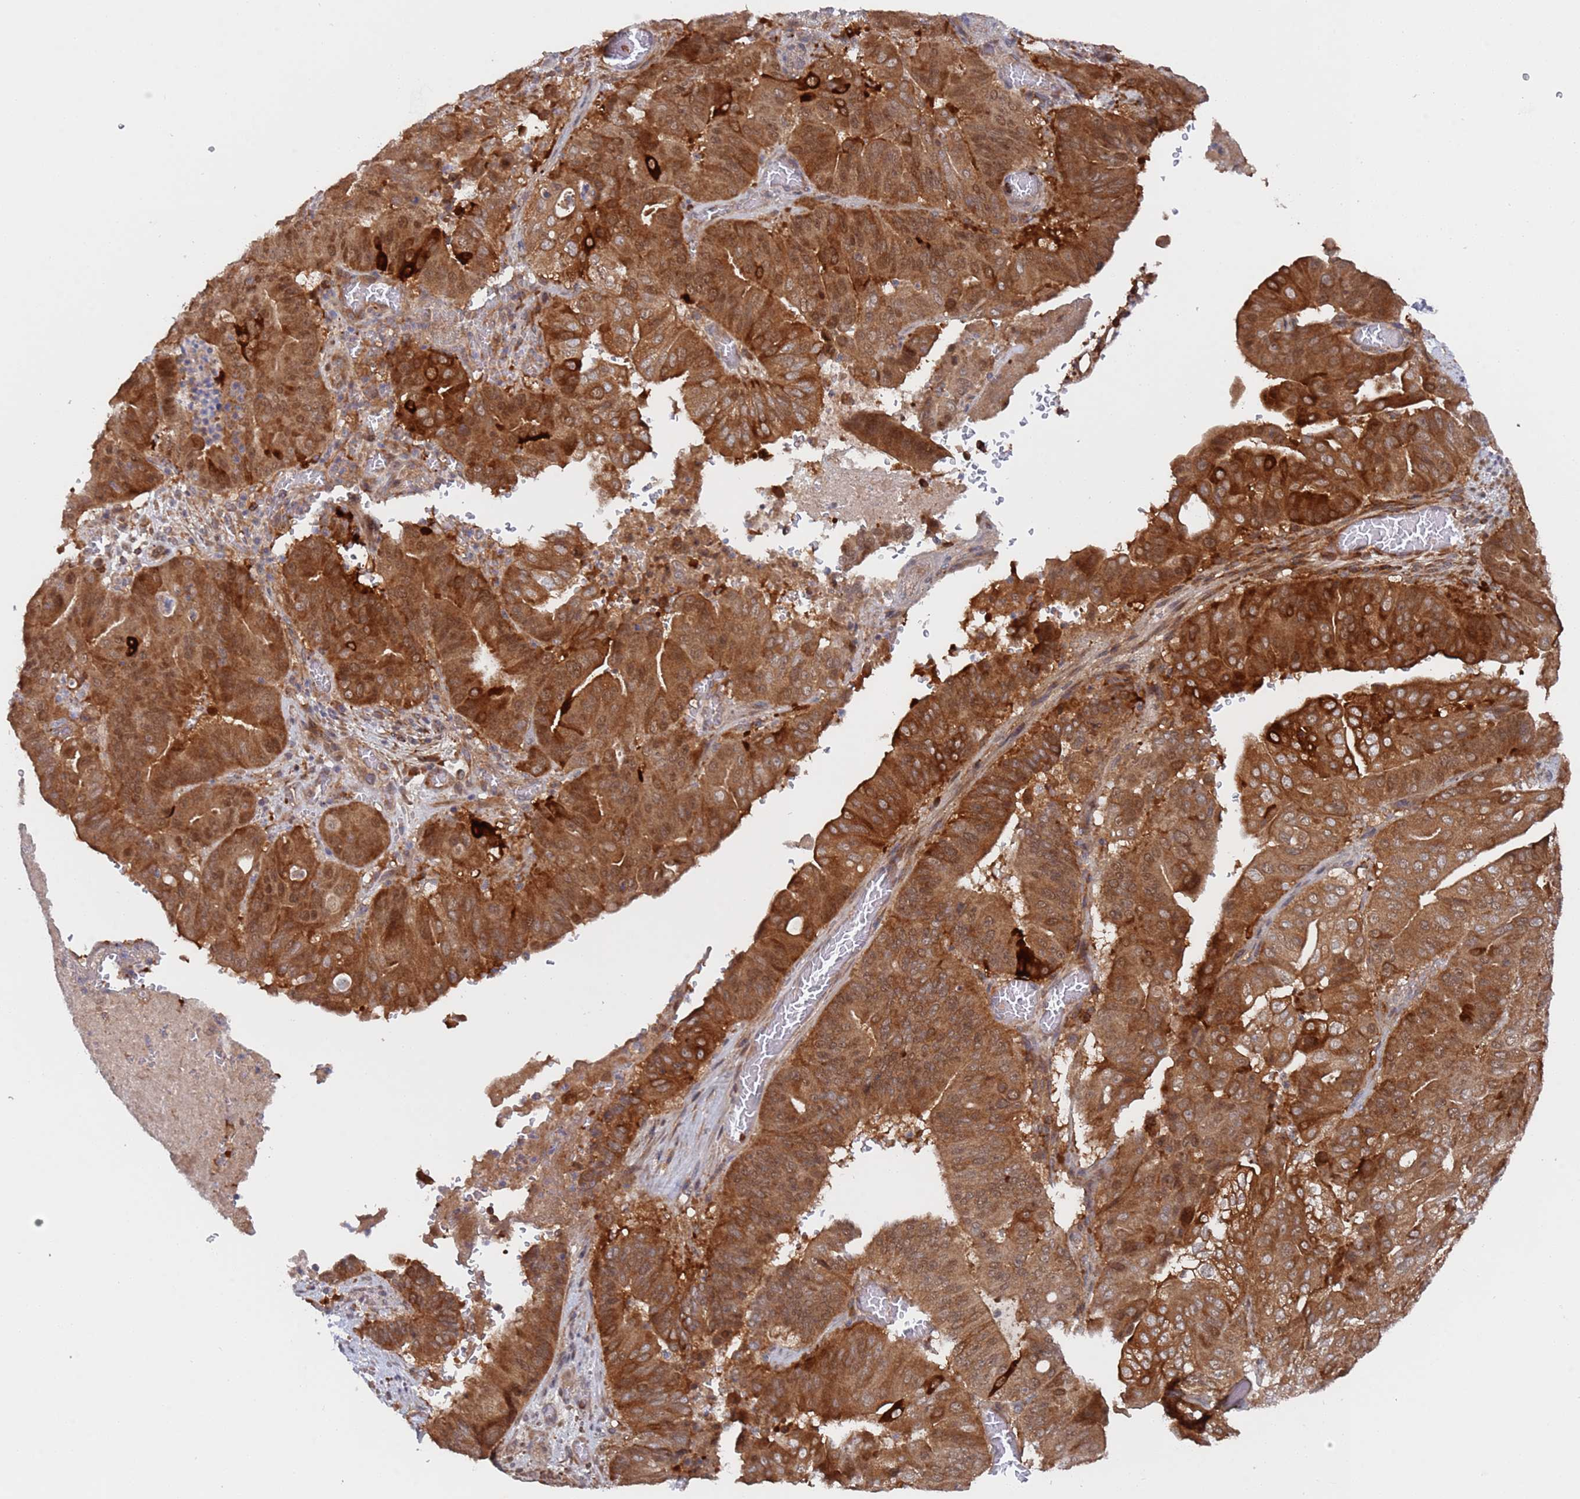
{"staining": {"intensity": "strong", "quantity": ">75%", "location": "cytoplasmic/membranous,nuclear"}, "tissue": "pancreatic cancer", "cell_type": "Tumor cells", "image_type": "cancer", "snomed": [{"axis": "morphology", "description": "Adenocarcinoma, NOS"}, {"axis": "topography", "description": "Pancreas"}], "caption": "Tumor cells reveal strong cytoplasmic/membranous and nuclear positivity in approximately >75% of cells in pancreatic cancer.", "gene": "DDX60", "patient": {"sex": "female", "age": 77}}